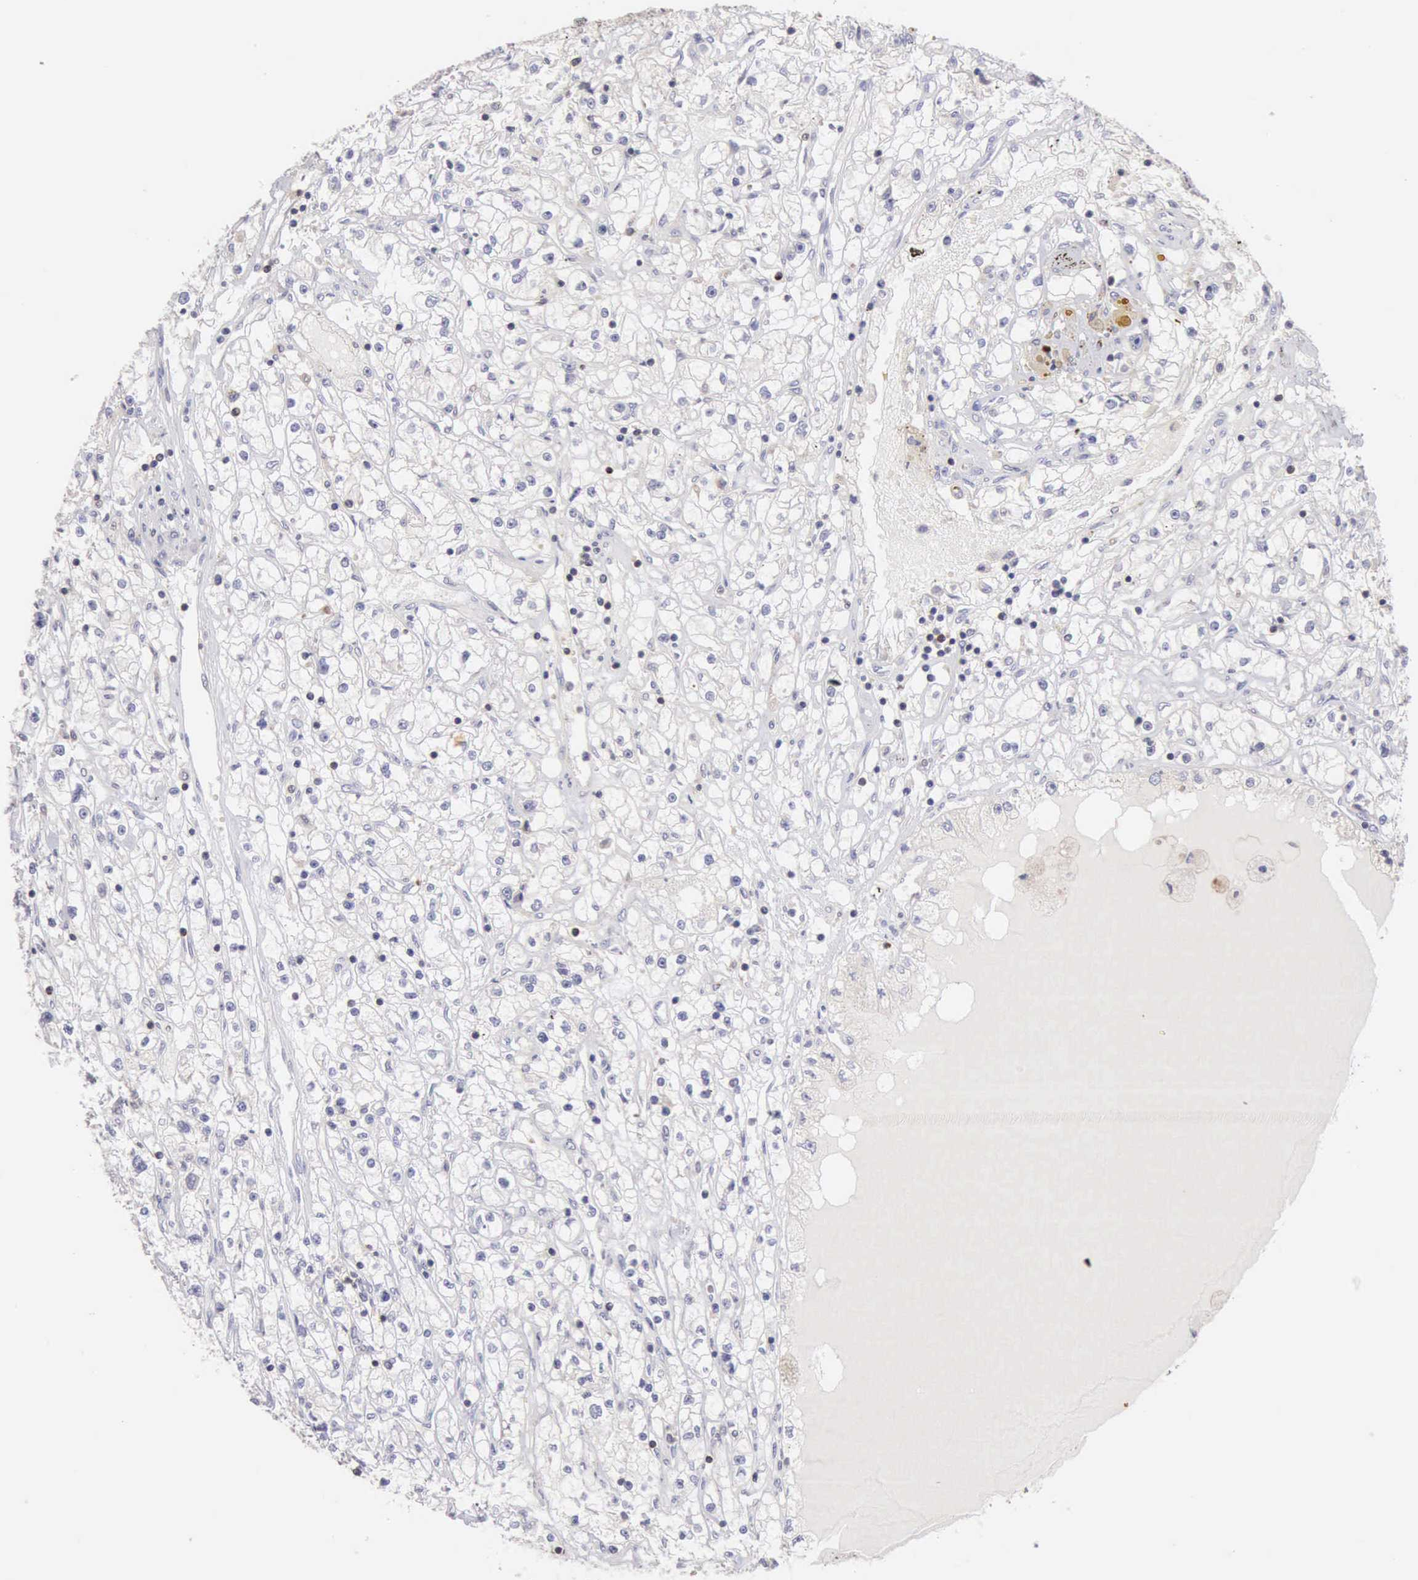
{"staining": {"intensity": "negative", "quantity": "none", "location": "none"}, "tissue": "renal cancer", "cell_type": "Tumor cells", "image_type": "cancer", "snomed": [{"axis": "morphology", "description": "Adenocarcinoma, NOS"}, {"axis": "topography", "description": "Kidney"}], "caption": "There is no significant expression in tumor cells of renal adenocarcinoma. (DAB (3,3'-diaminobenzidine) IHC, high magnification).", "gene": "SASH3", "patient": {"sex": "male", "age": 56}}